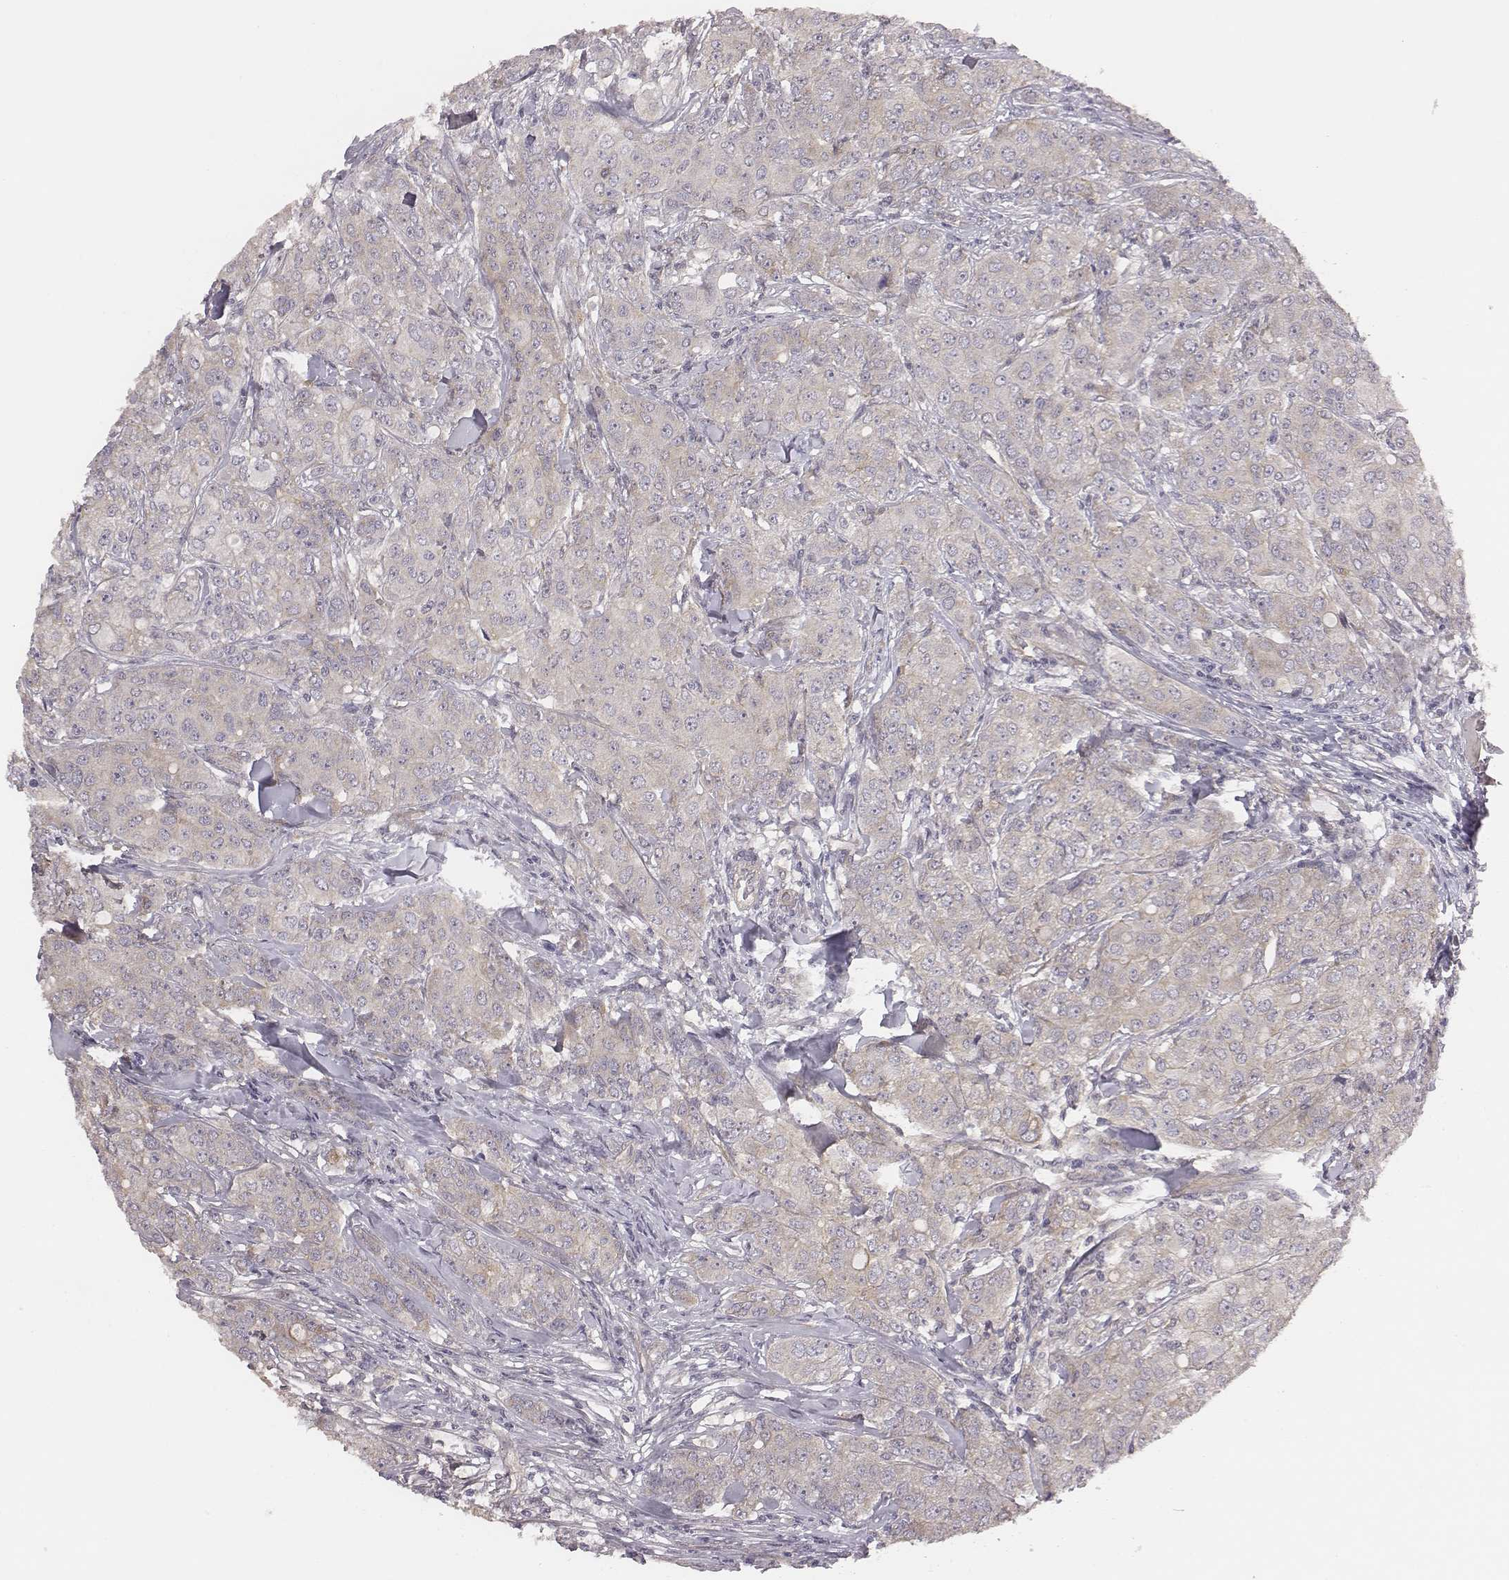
{"staining": {"intensity": "negative", "quantity": "none", "location": "none"}, "tissue": "breast cancer", "cell_type": "Tumor cells", "image_type": "cancer", "snomed": [{"axis": "morphology", "description": "Duct carcinoma"}, {"axis": "topography", "description": "Breast"}], "caption": "This image is of breast cancer stained with immunohistochemistry (IHC) to label a protein in brown with the nuclei are counter-stained blue. There is no staining in tumor cells.", "gene": "SCARF1", "patient": {"sex": "female", "age": 43}}